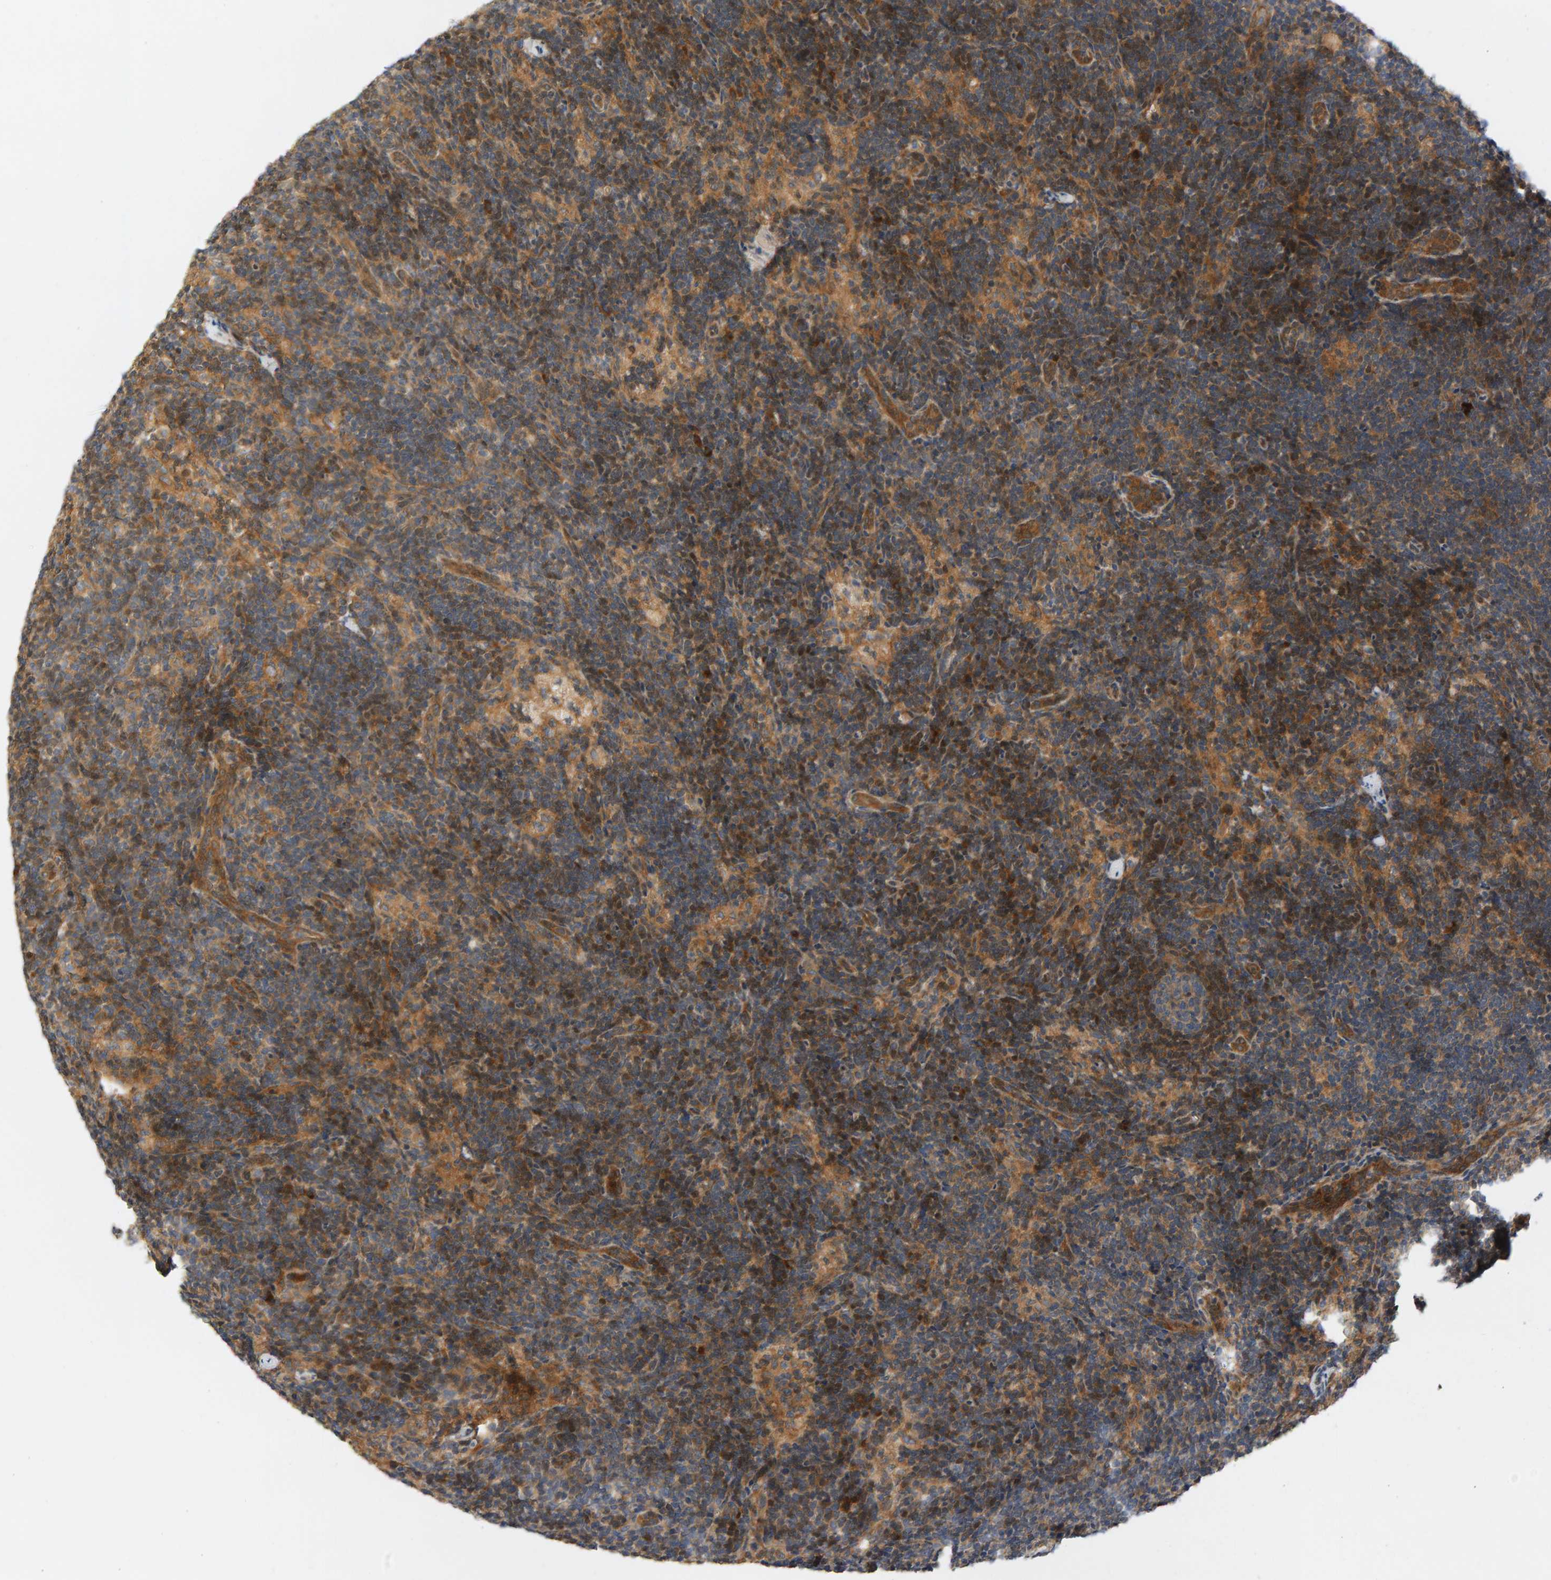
{"staining": {"intensity": "moderate", "quantity": "25%-75%", "location": "cytoplasmic/membranous"}, "tissue": "lymph node", "cell_type": "Germinal center cells", "image_type": "normal", "snomed": [{"axis": "morphology", "description": "Normal tissue, NOS"}, {"axis": "topography", "description": "Lymph node"}], "caption": "A brown stain shows moderate cytoplasmic/membranous positivity of a protein in germinal center cells of normal lymph node.", "gene": "BAHCC1", "patient": {"sex": "female", "age": 22}}